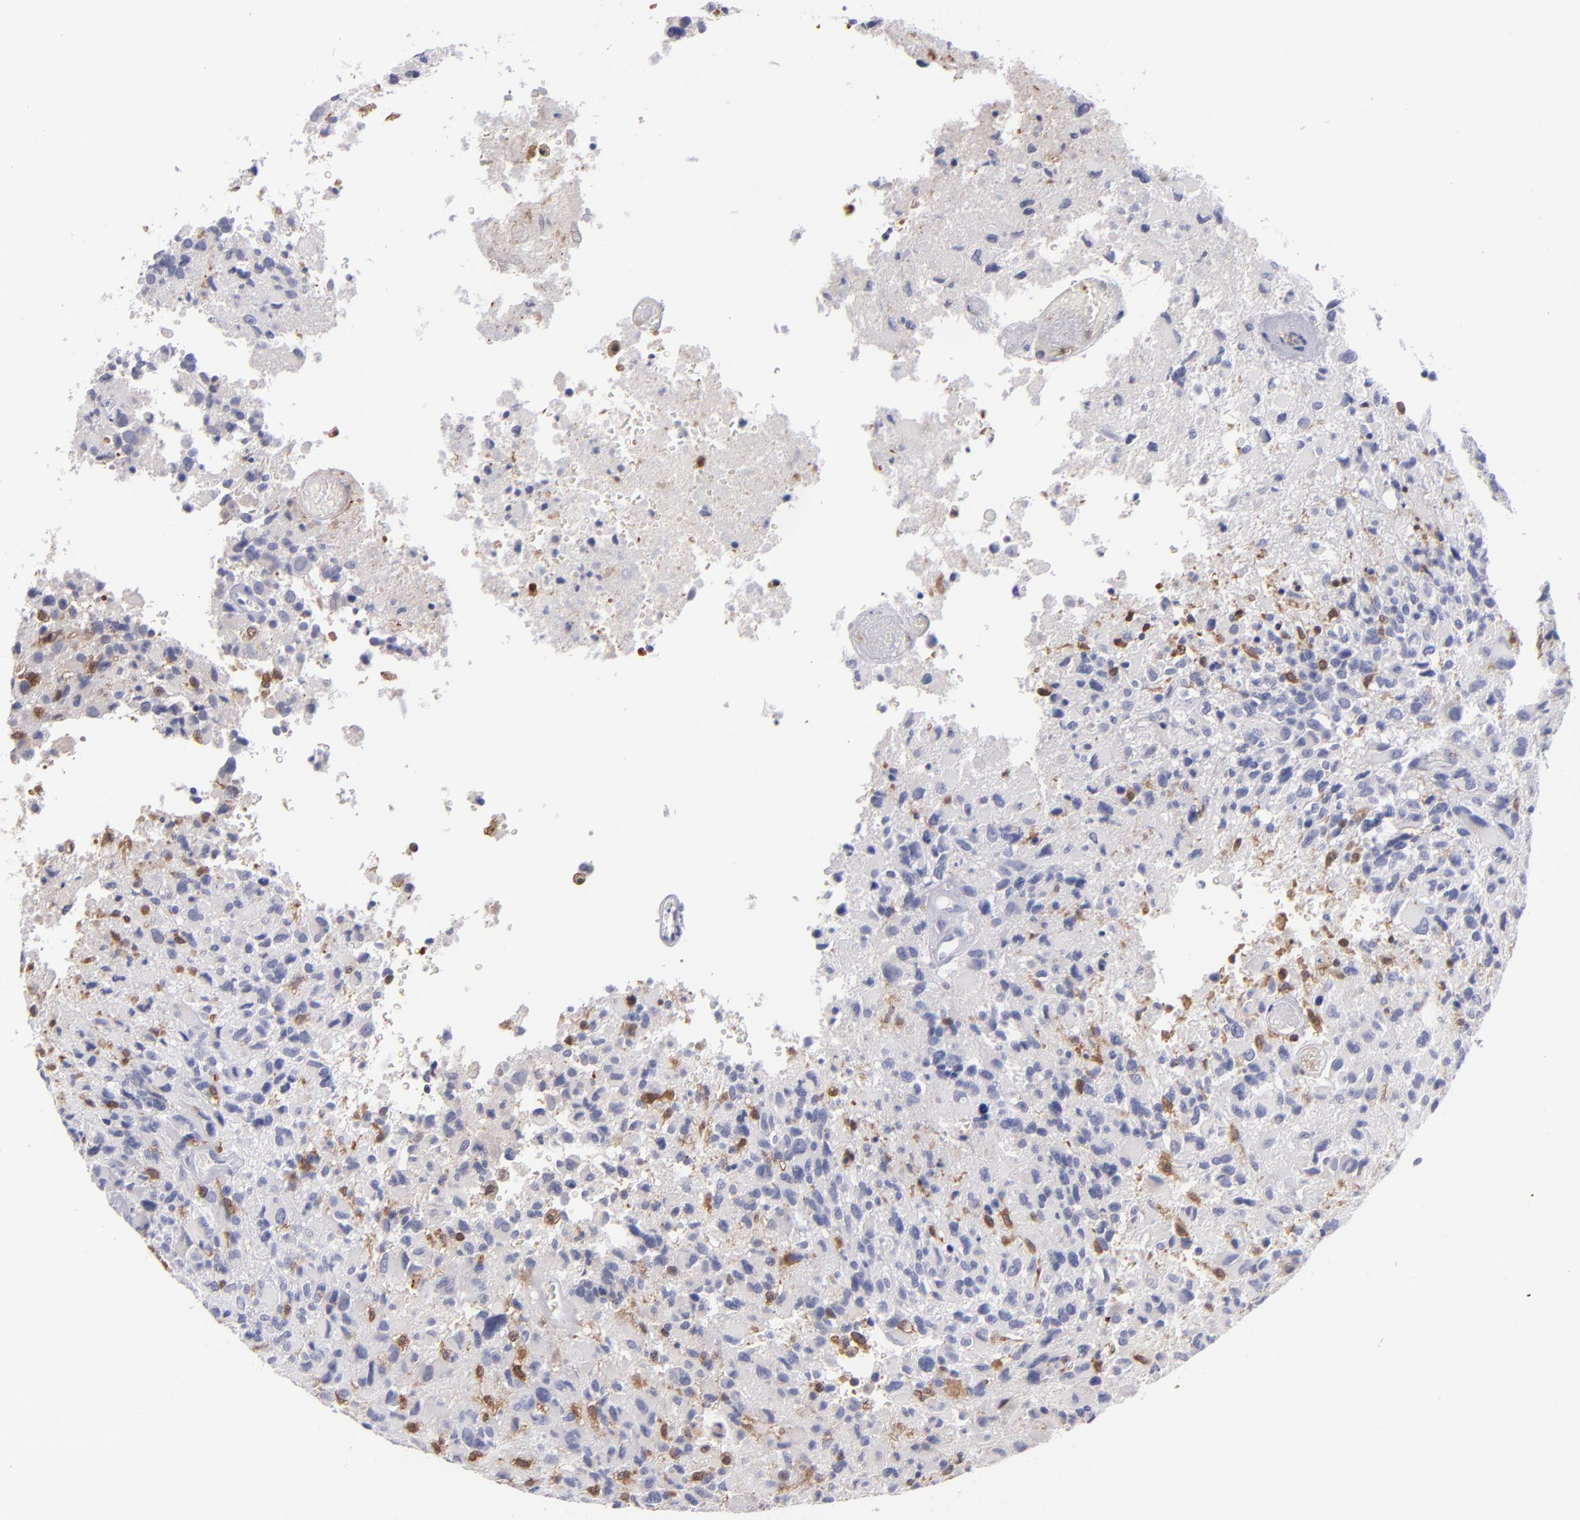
{"staining": {"intensity": "weak", "quantity": "<25%", "location": "cytoplasmic/membranous"}, "tissue": "glioma", "cell_type": "Tumor cells", "image_type": "cancer", "snomed": [{"axis": "morphology", "description": "Glioma, malignant, High grade"}, {"axis": "topography", "description": "Brain"}], "caption": "Immunohistochemistry (IHC) of human high-grade glioma (malignant) demonstrates no expression in tumor cells.", "gene": "PRKCD", "patient": {"sex": "male", "age": 69}}